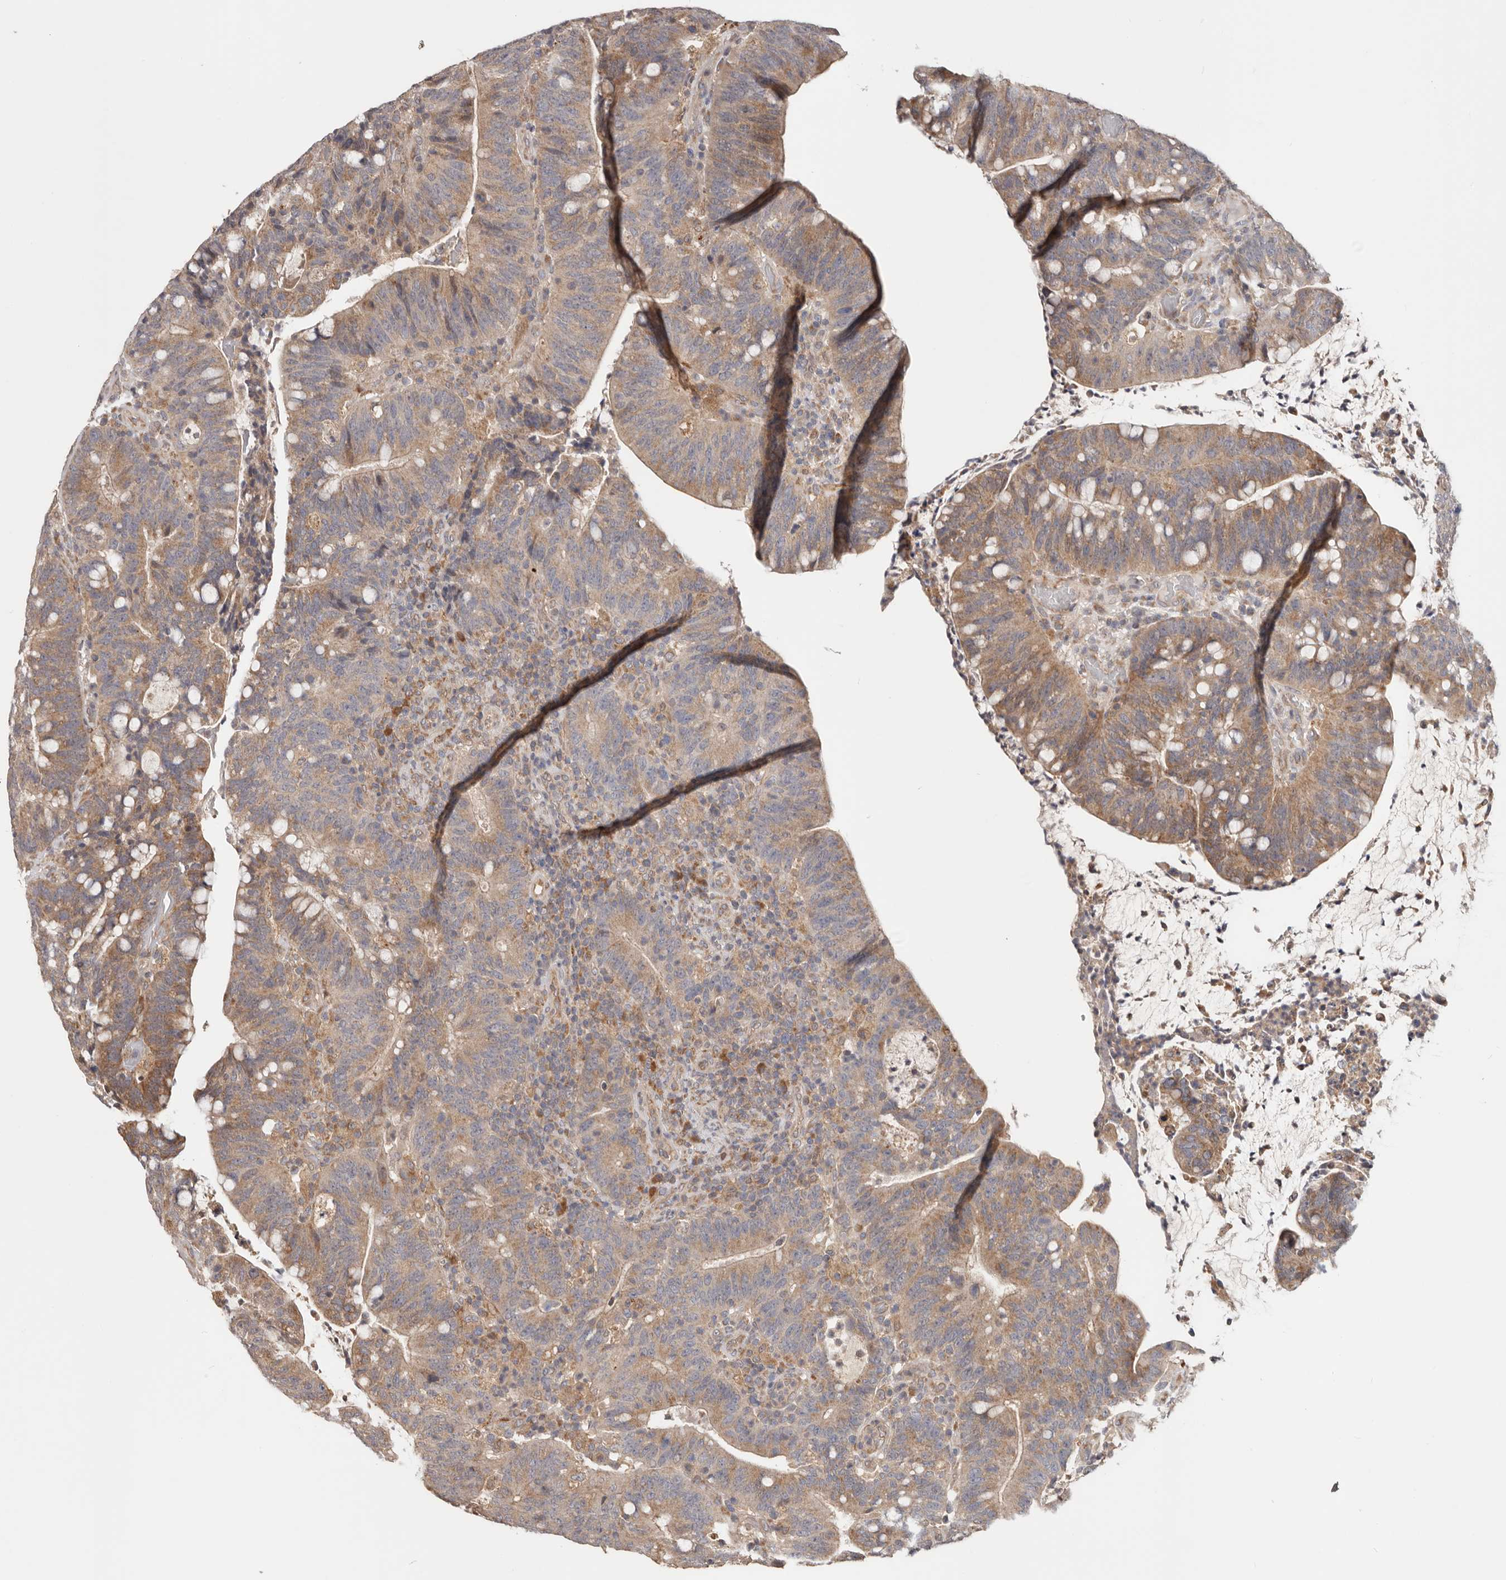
{"staining": {"intensity": "moderate", "quantity": ">75%", "location": "cytoplasmic/membranous"}, "tissue": "colorectal cancer", "cell_type": "Tumor cells", "image_type": "cancer", "snomed": [{"axis": "morphology", "description": "Adenocarcinoma, NOS"}, {"axis": "topography", "description": "Colon"}], "caption": "A photomicrograph of human colorectal adenocarcinoma stained for a protein demonstrates moderate cytoplasmic/membranous brown staining in tumor cells.", "gene": "LRP6", "patient": {"sex": "female", "age": 66}}